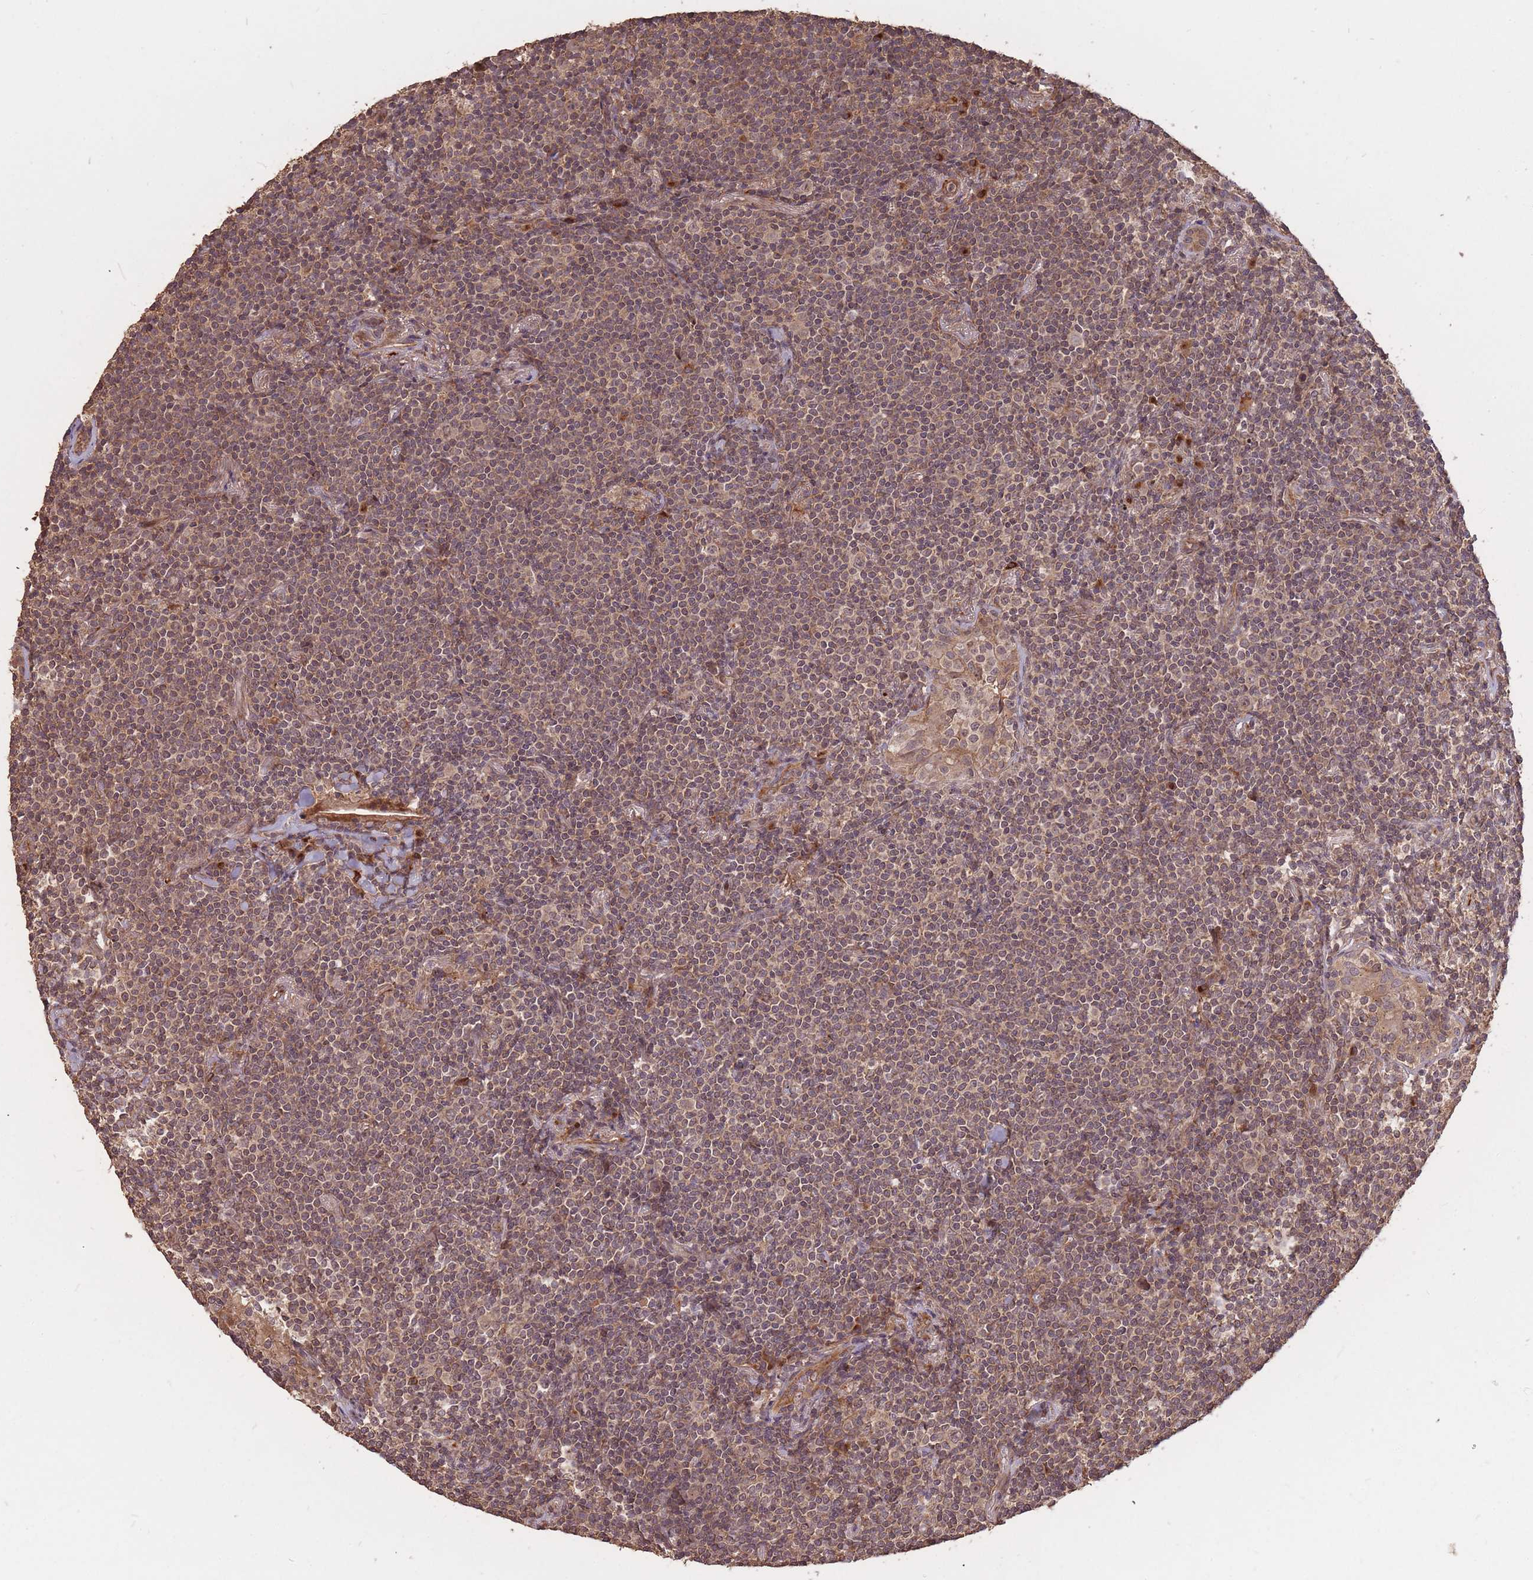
{"staining": {"intensity": "weak", "quantity": ">75%", "location": "cytoplasmic/membranous"}, "tissue": "lymphoma", "cell_type": "Tumor cells", "image_type": "cancer", "snomed": [{"axis": "morphology", "description": "Malignant lymphoma, non-Hodgkin's type, Low grade"}, {"axis": "topography", "description": "Lung"}], "caption": "Malignant lymphoma, non-Hodgkin's type (low-grade) was stained to show a protein in brown. There is low levels of weak cytoplasmic/membranous expression in approximately >75% of tumor cells.", "gene": "ERBB3", "patient": {"sex": "female", "age": 71}}